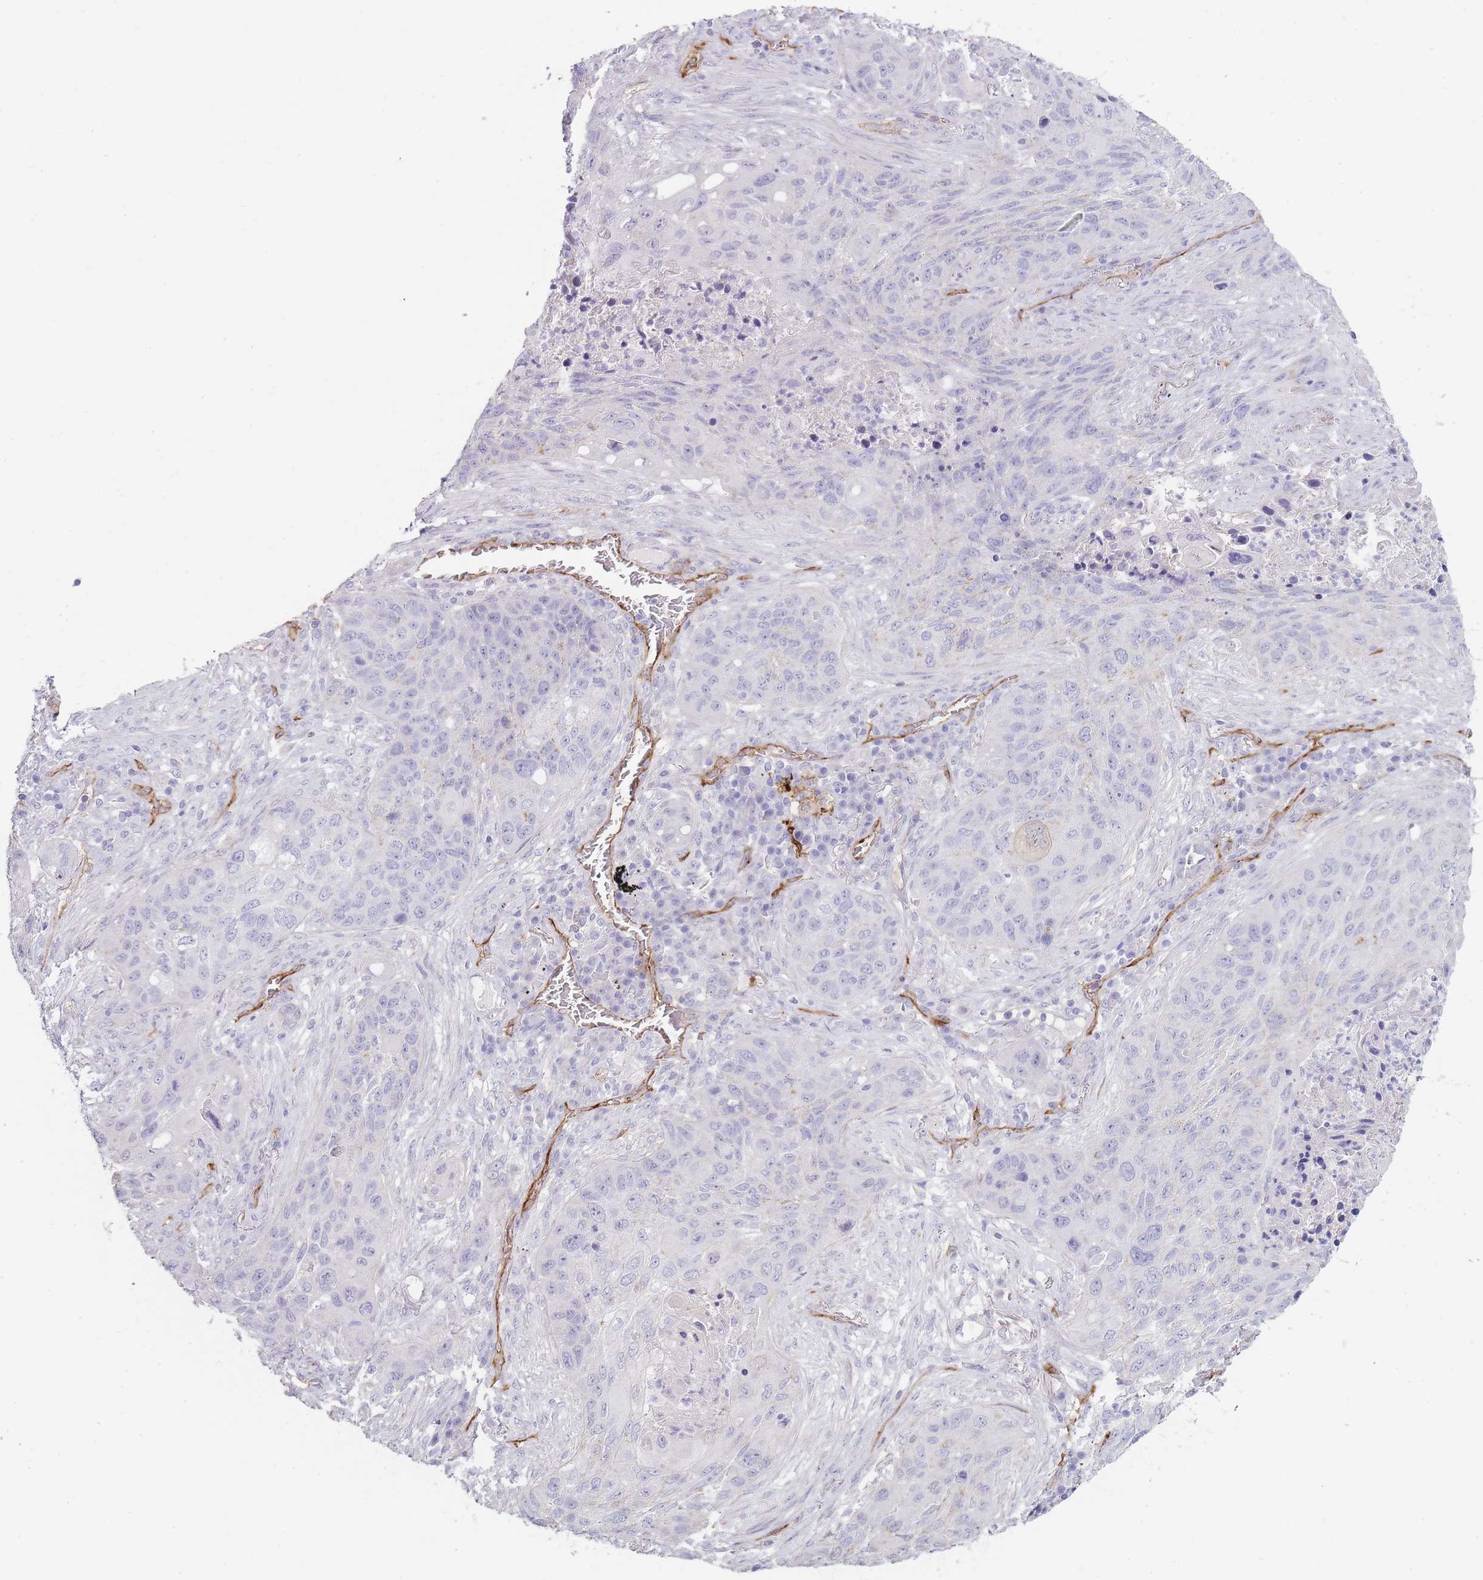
{"staining": {"intensity": "negative", "quantity": "none", "location": "none"}, "tissue": "lung cancer", "cell_type": "Tumor cells", "image_type": "cancer", "snomed": [{"axis": "morphology", "description": "Squamous cell carcinoma, NOS"}, {"axis": "topography", "description": "Lung"}], "caption": "Squamous cell carcinoma (lung) was stained to show a protein in brown. There is no significant positivity in tumor cells.", "gene": "UTP14A", "patient": {"sex": "female", "age": 63}}